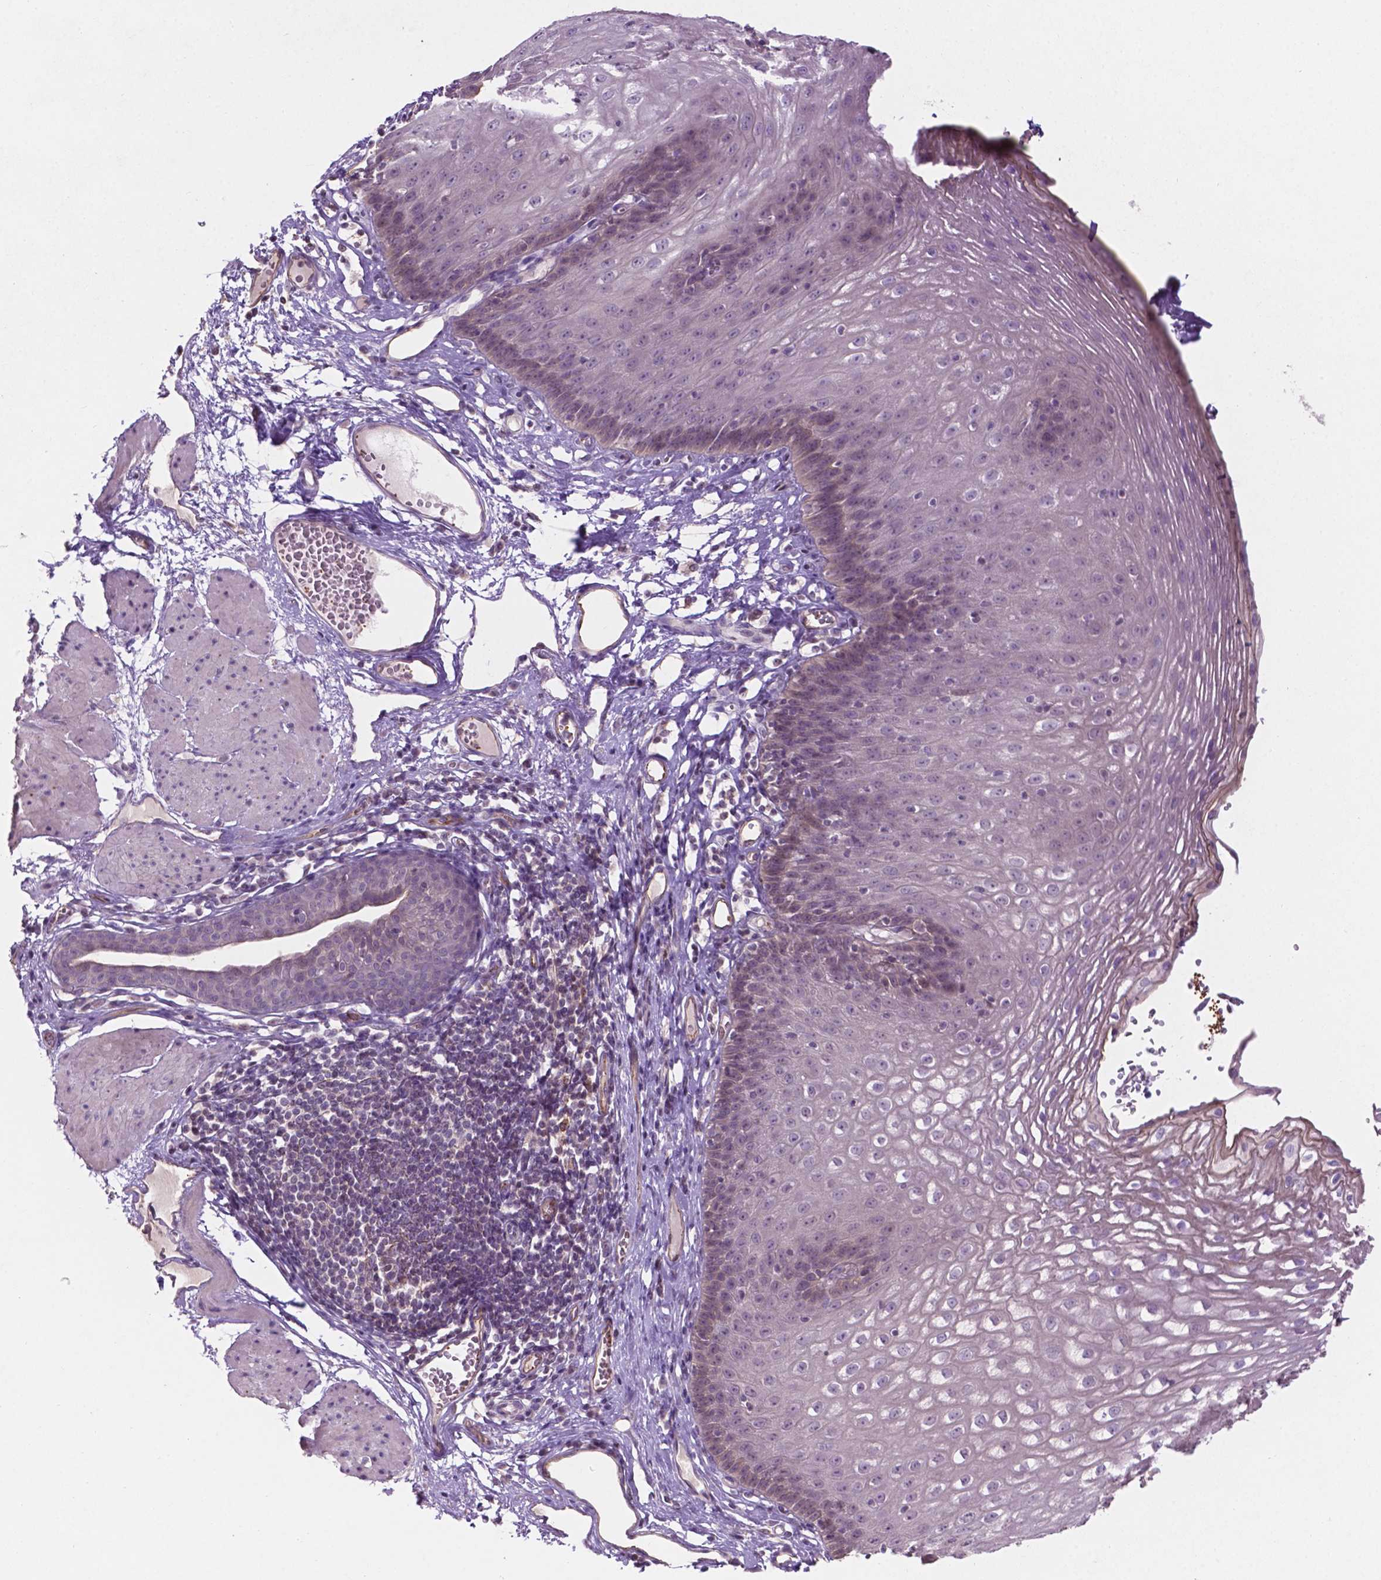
{"staining": {"intensity": "negative", "quantity": "none", "location": "none"}, "tissue": "esophagus", "cell_type": "Squamous epithelial cells", "image_type": "normal", "snomed": [{"axis": "morphology", "description": "Normal tissue, NOS"}, {"axis": "topography", "description": "Esophagus"}], "caption": "A high-resolution micrograph shows IHC staining of normal esophagus, which demonstrates no significant staining in squamous epithelial cells.", "gene": "ARL5C", "patient": {"sex": "male", "age": 72}}